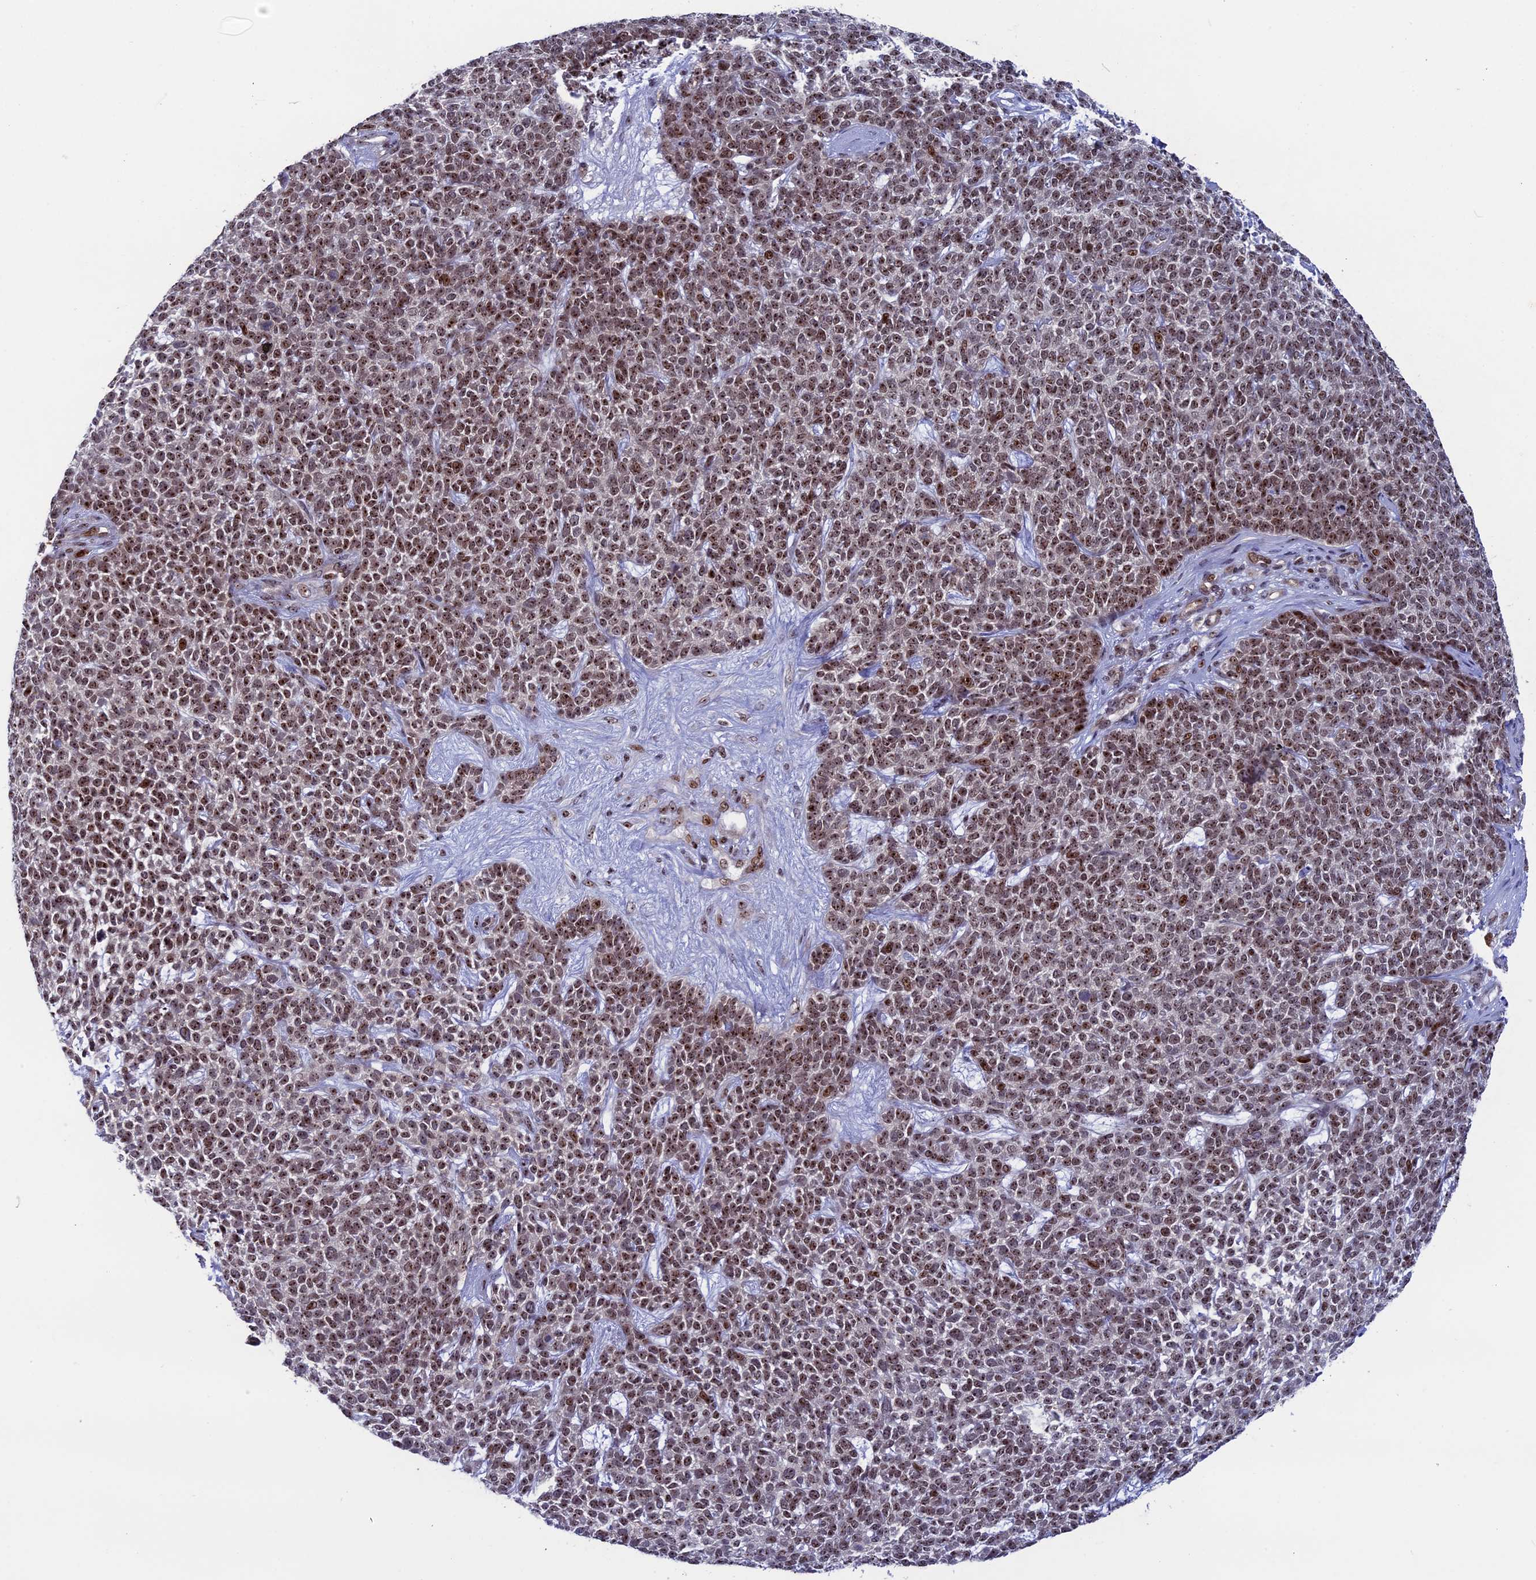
{"staining": {"intensity": "moderate", "quantity": ">75%", "location": "nuclear"}, "tissue": "skin cancer", "cell_type": "Tumor cells", "image_type": "cancer", "snomed": [{"axis": "morphology", "description": "Basal cell carcinoma"}, {"axis": "topography", "description": "Skin"}], "caption": "Basal cell carcinoma (skin) stained for a protein exhibits moderate nuclear positivity in tumor cells.", "gene": "CCDC86", "patient": {"sex": "female", "age": 84}}